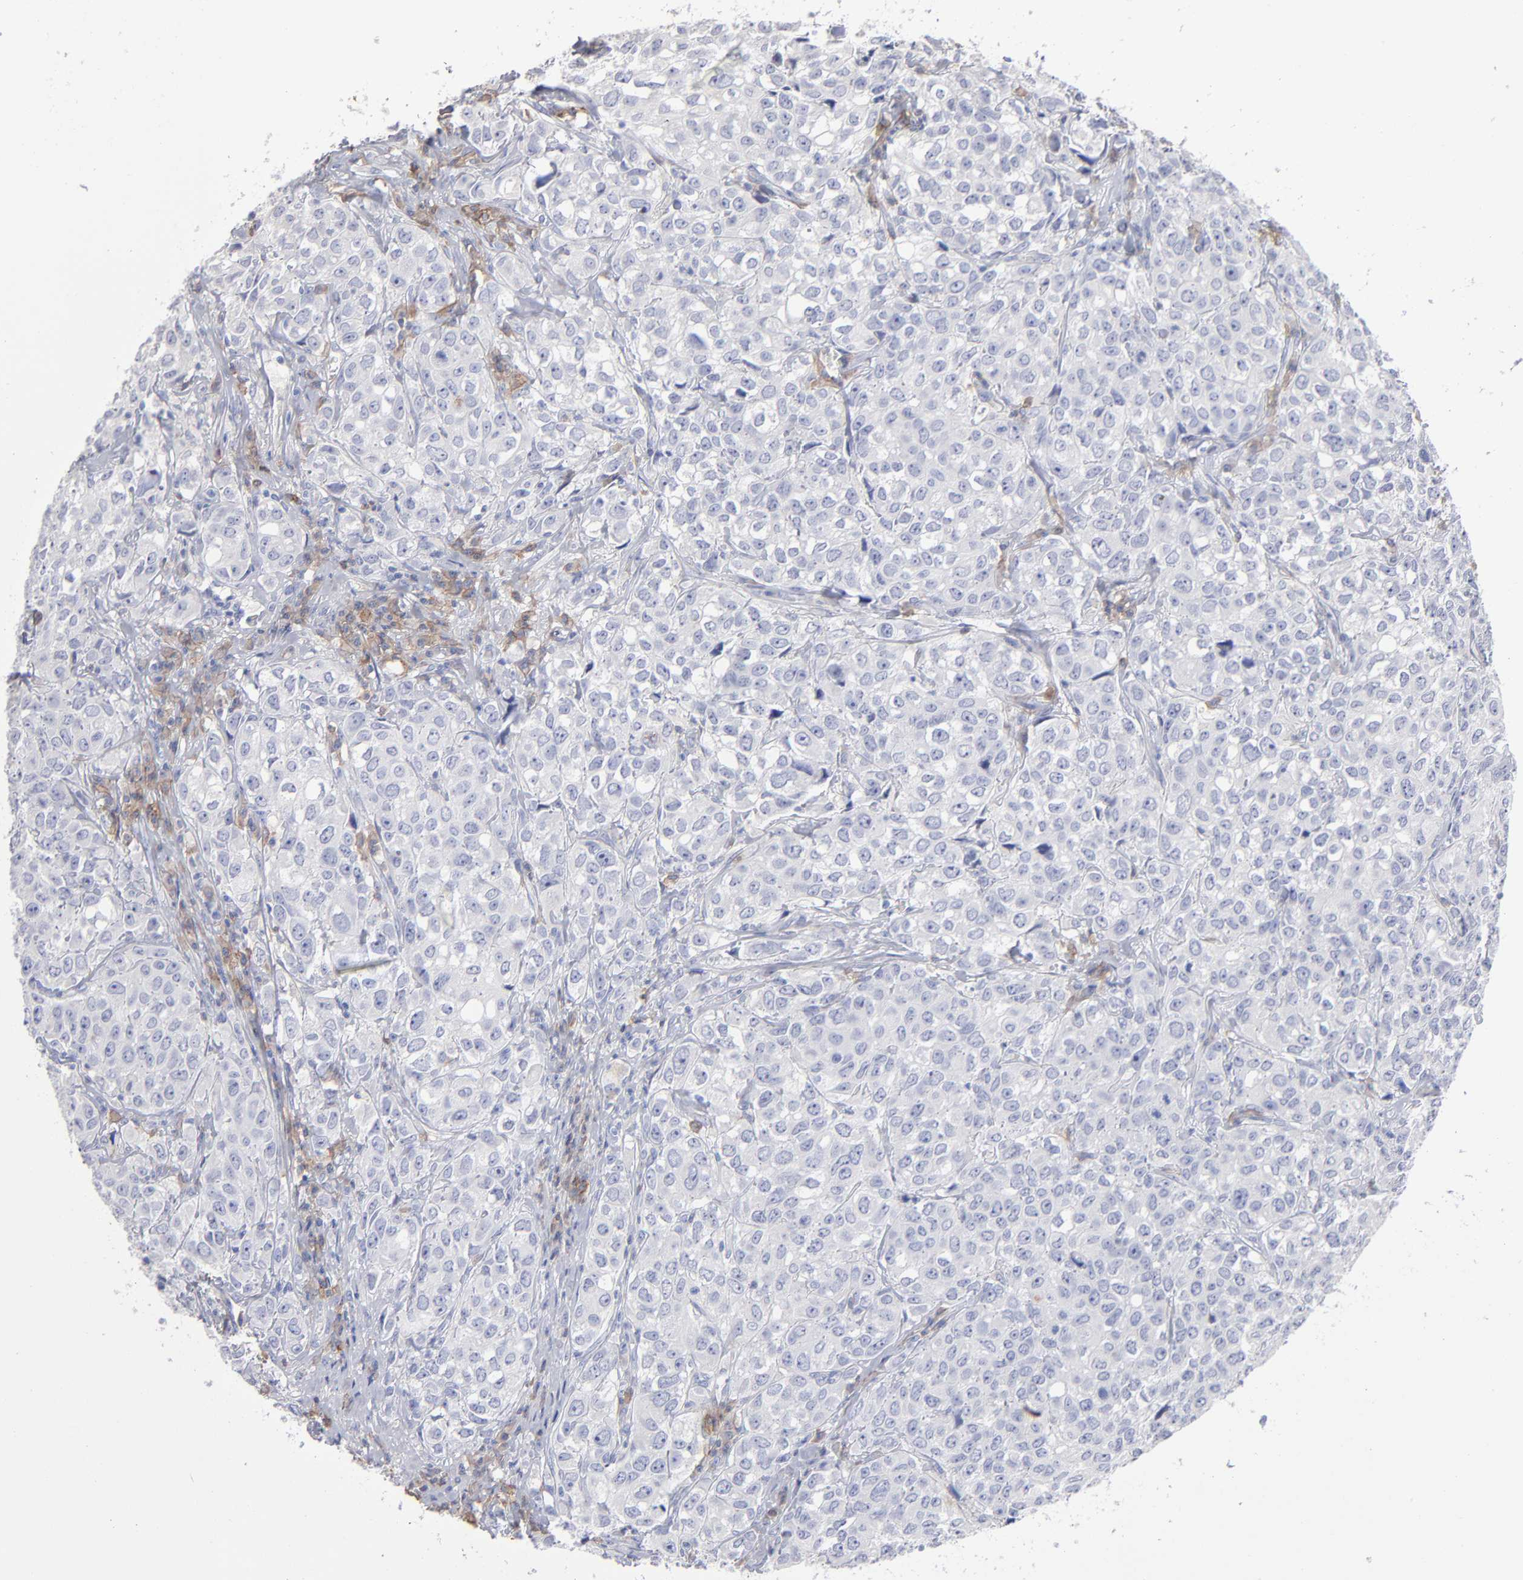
{"staining": {"intensity": "negative", "quantity": "none", "location": "none"}, "tissue": "urothelial cancer", "cell_type": "Tumor cells", "image_type": "cancer", "snomed": [{"axis": "morphology", "description": "Urothelial carcinoma, High grade"}, {"axis": "topography", "description": "Urinary bladder"}], "caption": "An immunohistochemistry (IHC) micrograph of urothelial cancer is shown. There is no staining in tumor cells of urothelial cancer. (DAB immunohistochemistry (IHC) with hematoxylin counter stain).", "gene": "LAT2", "patient": {"sex": "female", "age": 75}}